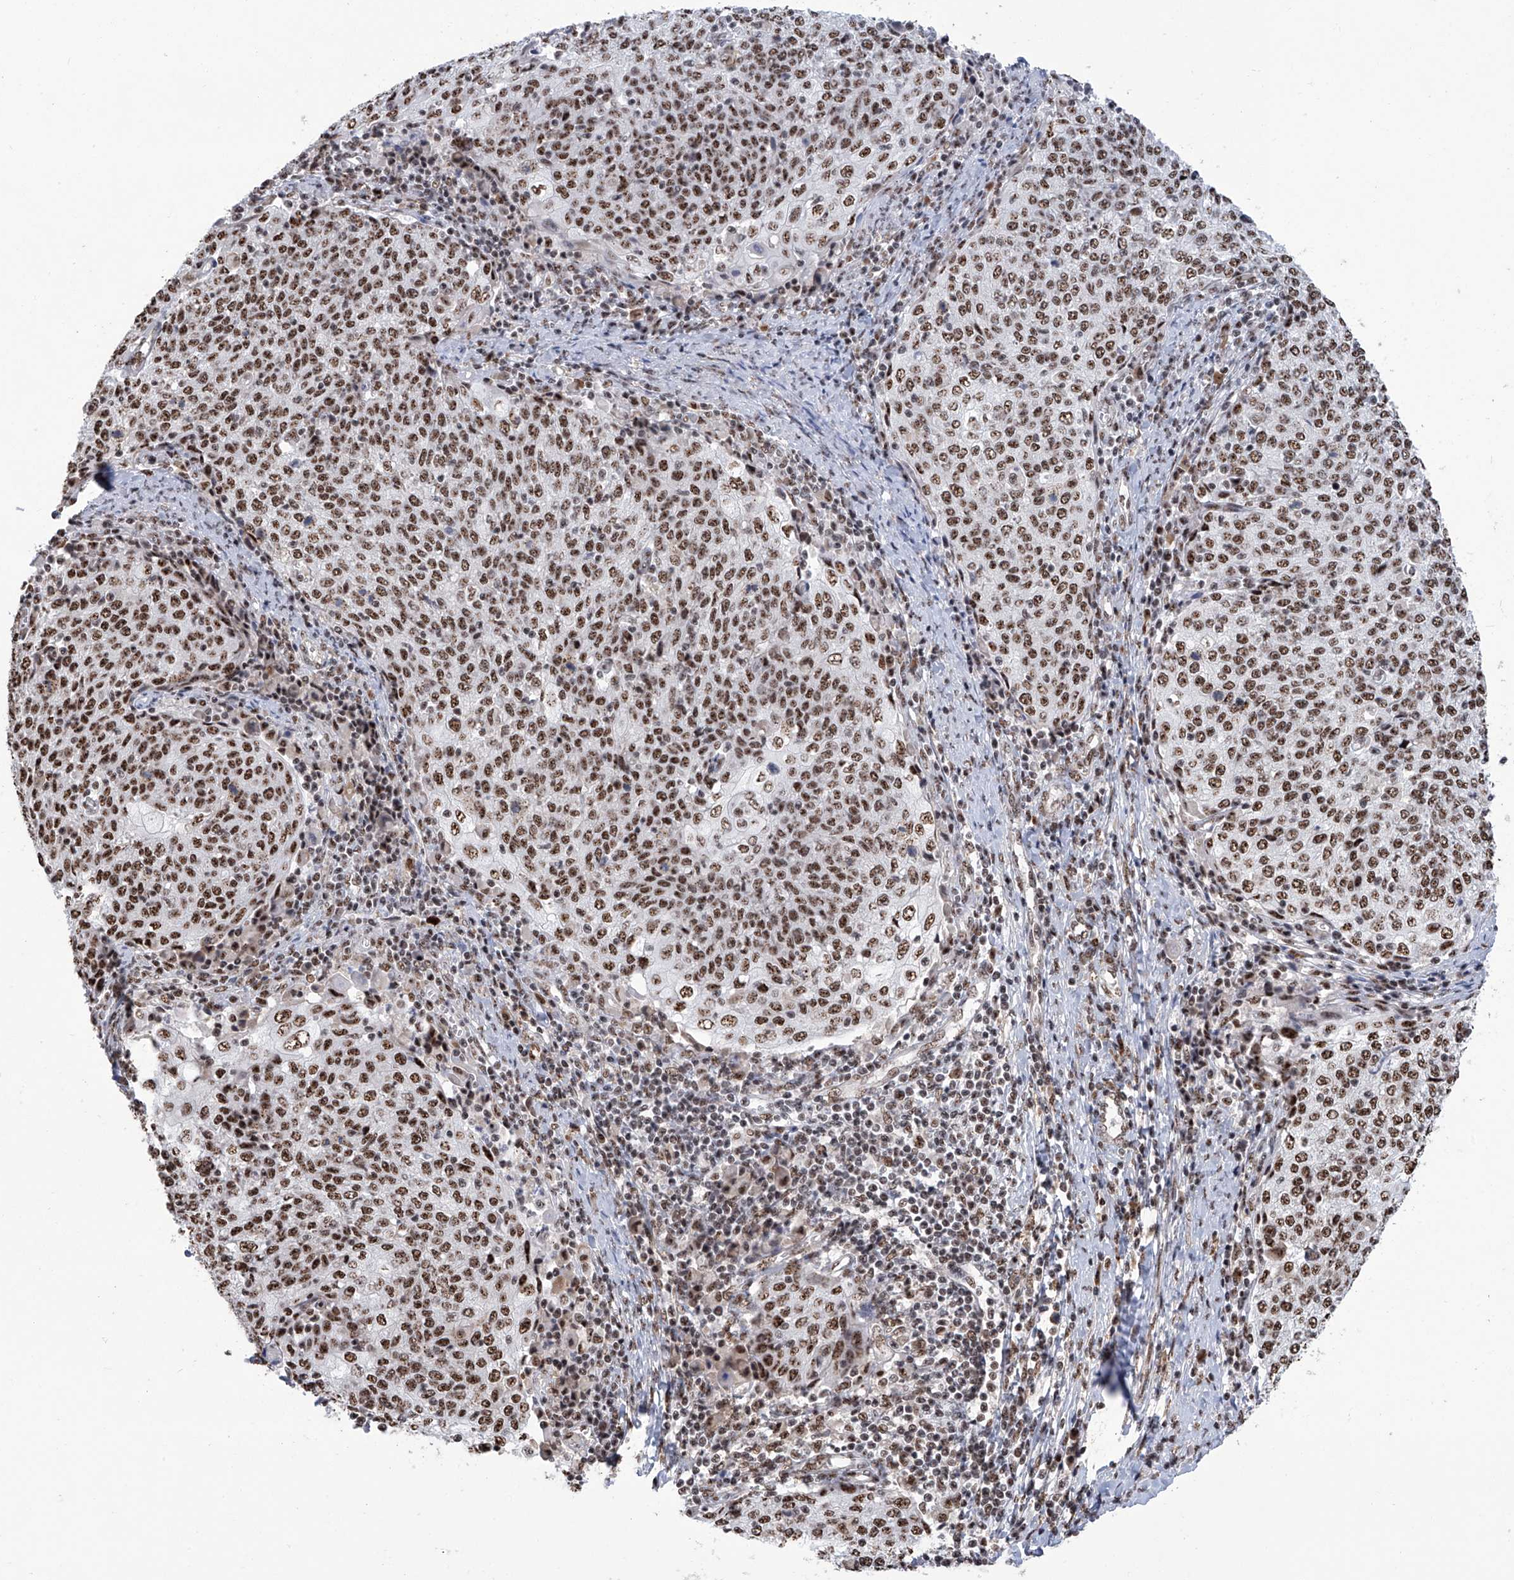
{"staining": {"intensity": "strong", "quantity": ">75%", "location": "nuclear"}, "tissue": "cervical cancer", "cell_type": "Tumor cells", "image_type": "cancer", "snomed": [{"axis": "morphology", "description": "Squamous cell carcinoma, NOS"}, {"axis": "topography", "description": "Cervix"}], "caption": "Strong nuclear protein positivity is identified in approximately >75% of tumor cells in squamous cell carcinoma (cervical).", "gene": "FBXL4", "patient": {"sex": "female", "age": 48}}